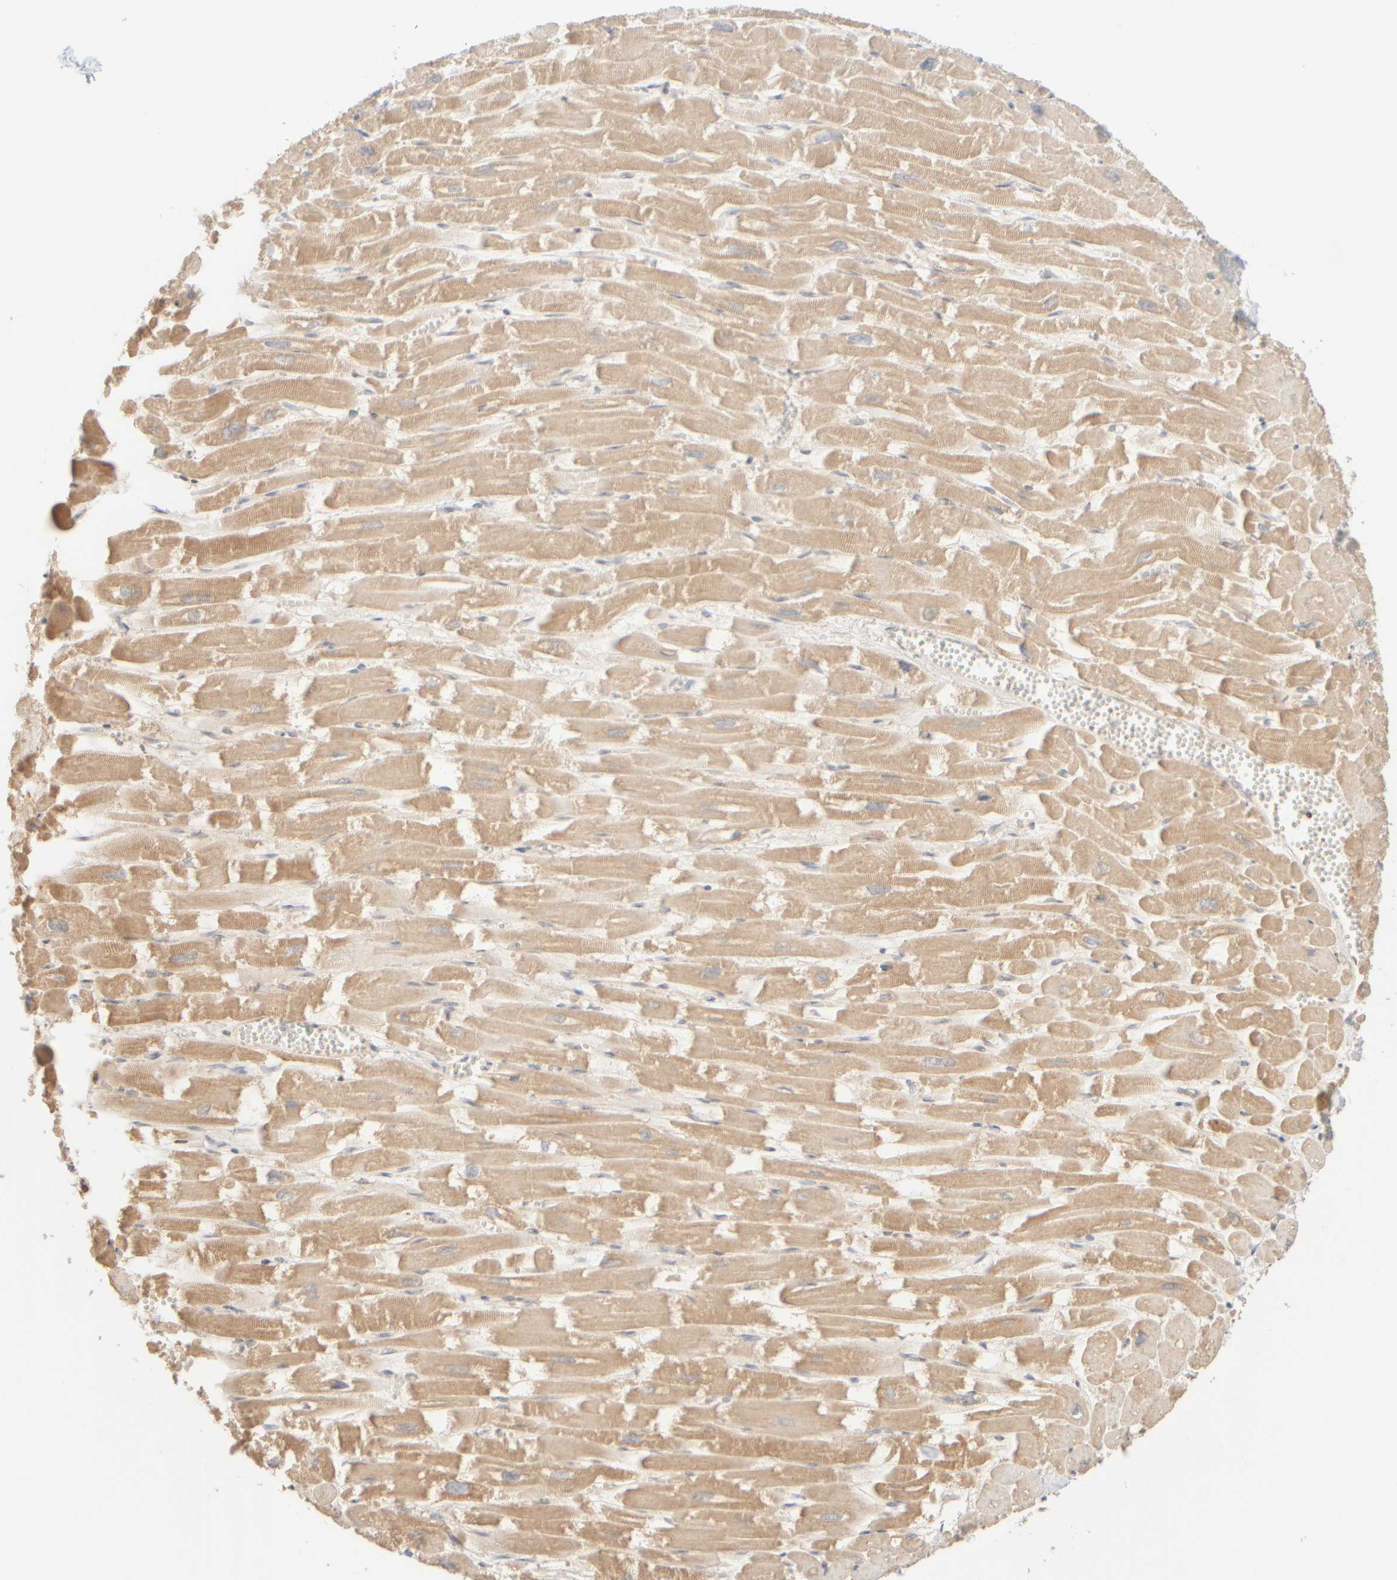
{"staining": {"intensity": "moderate", "quantity": ">75%", "location": "cytoplasmic/membranous"}, "tissue": "heart muscle", "cell_type": "Cardiomyocytes", "image_type": "normal", "snomed": [{"axis": "morphology", "description": "Normal tissue, NOS"}, {"axis": "topography", "description": "Heart"}], "caption": "Normal heart muscle displays moderate cytoplasmic/membranous staining in approximately >75% of cardiomyocytes.", "gene": "APBB2", "patient": {"sex": "male", "age": 54}}